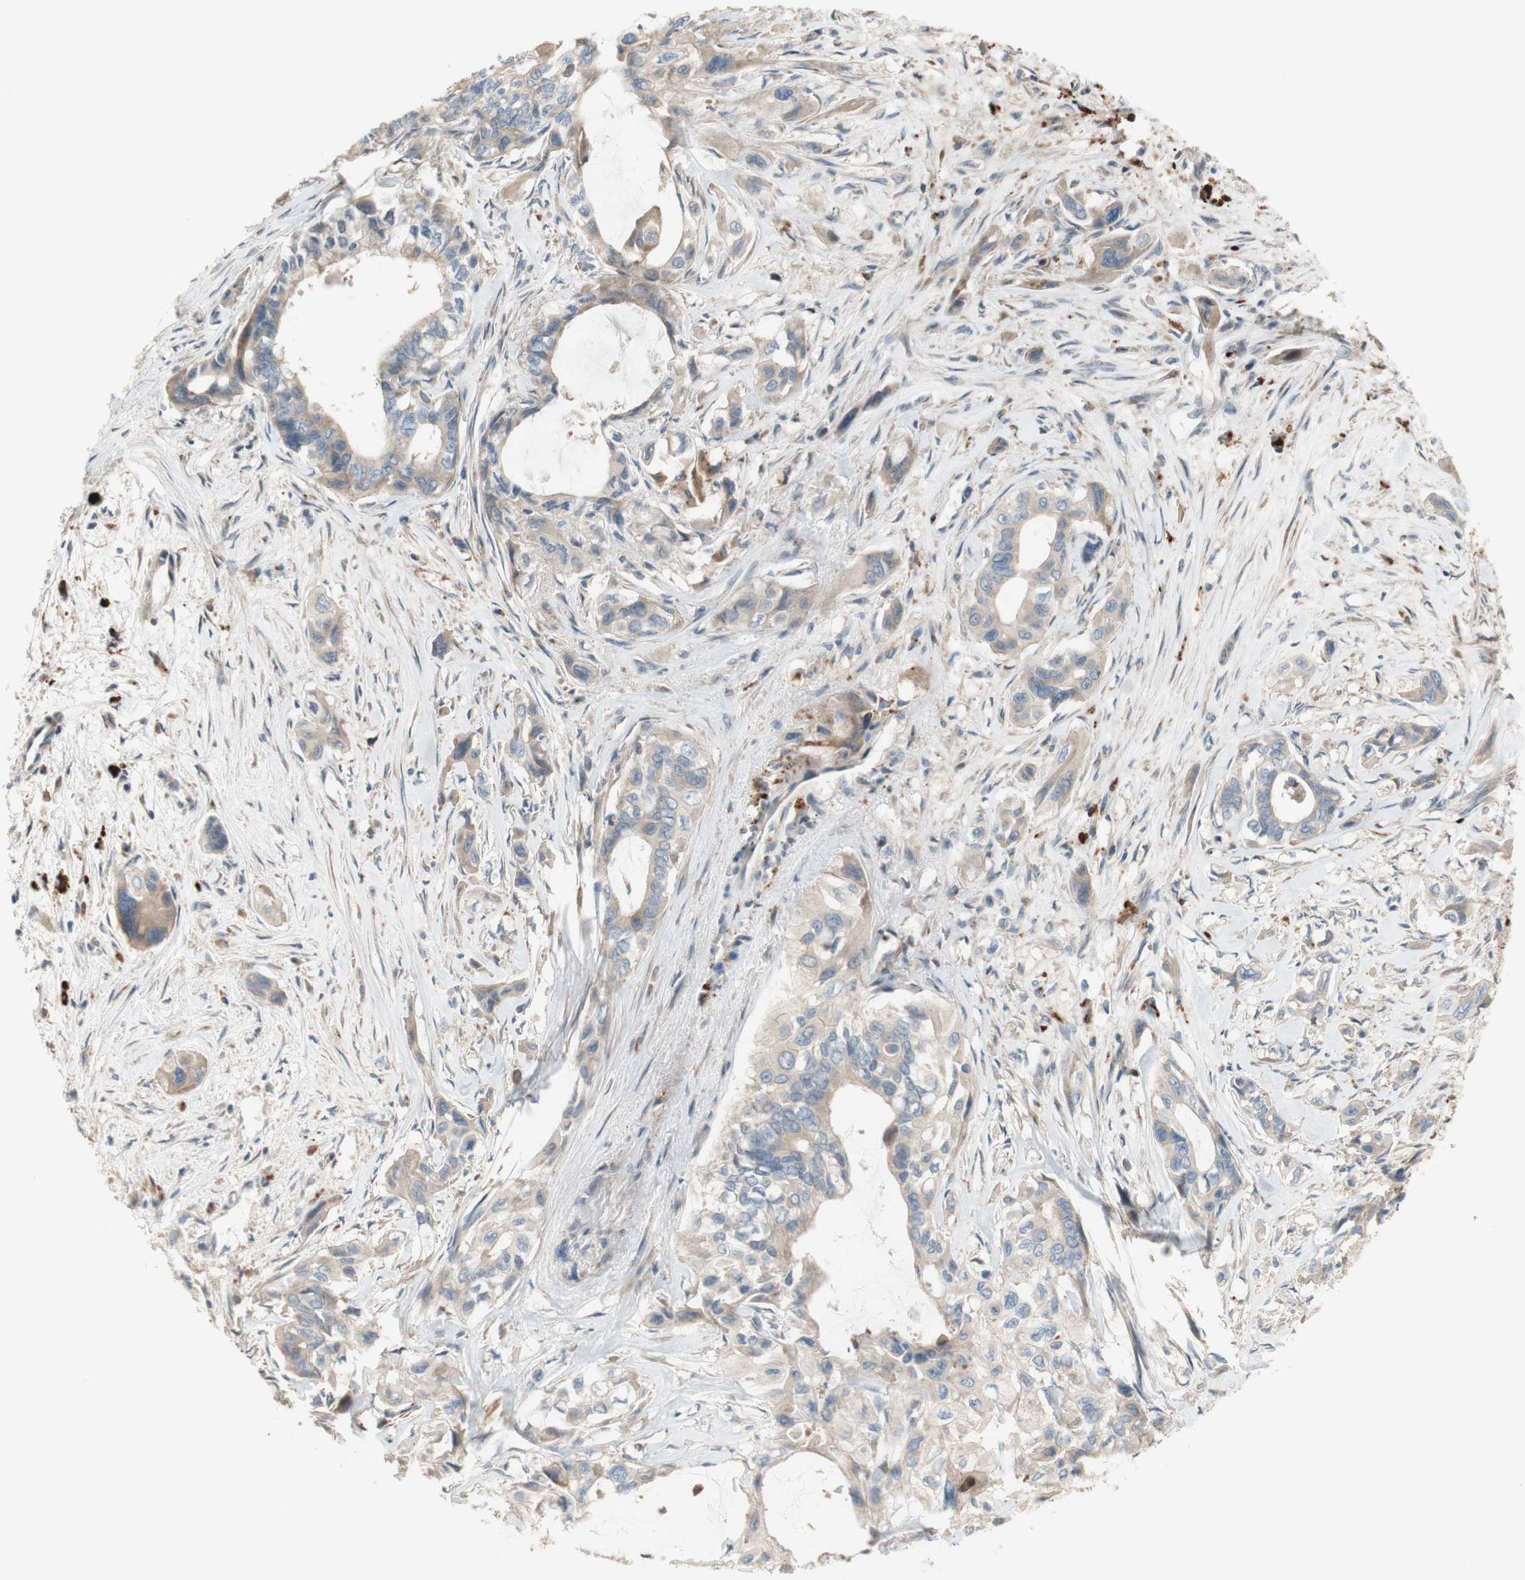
{"staining": {"intensity": "weak", "quantity": ">75%", "location": "cytoplasmic/membranous"}, "tissue": "pancreatic cancer", "cell_type": "Tumor cells", "image_type": "cancer", "snomed": [{"axis": "morphology", "description": "Adenocarcinoma, NOS"}, {"axis": "topography", "description": "Pancreas"}], "caption": "This image shows adenocarcinoma (pancreatic) stained with IHC to label a protein in brown. The cytoplasmic/membranous of tumor cells show weak positivity for the protein. Nuclei are counter-stained blue.", "gene": "PTPN21", "patient": {"sex": "male", "age": 73}}